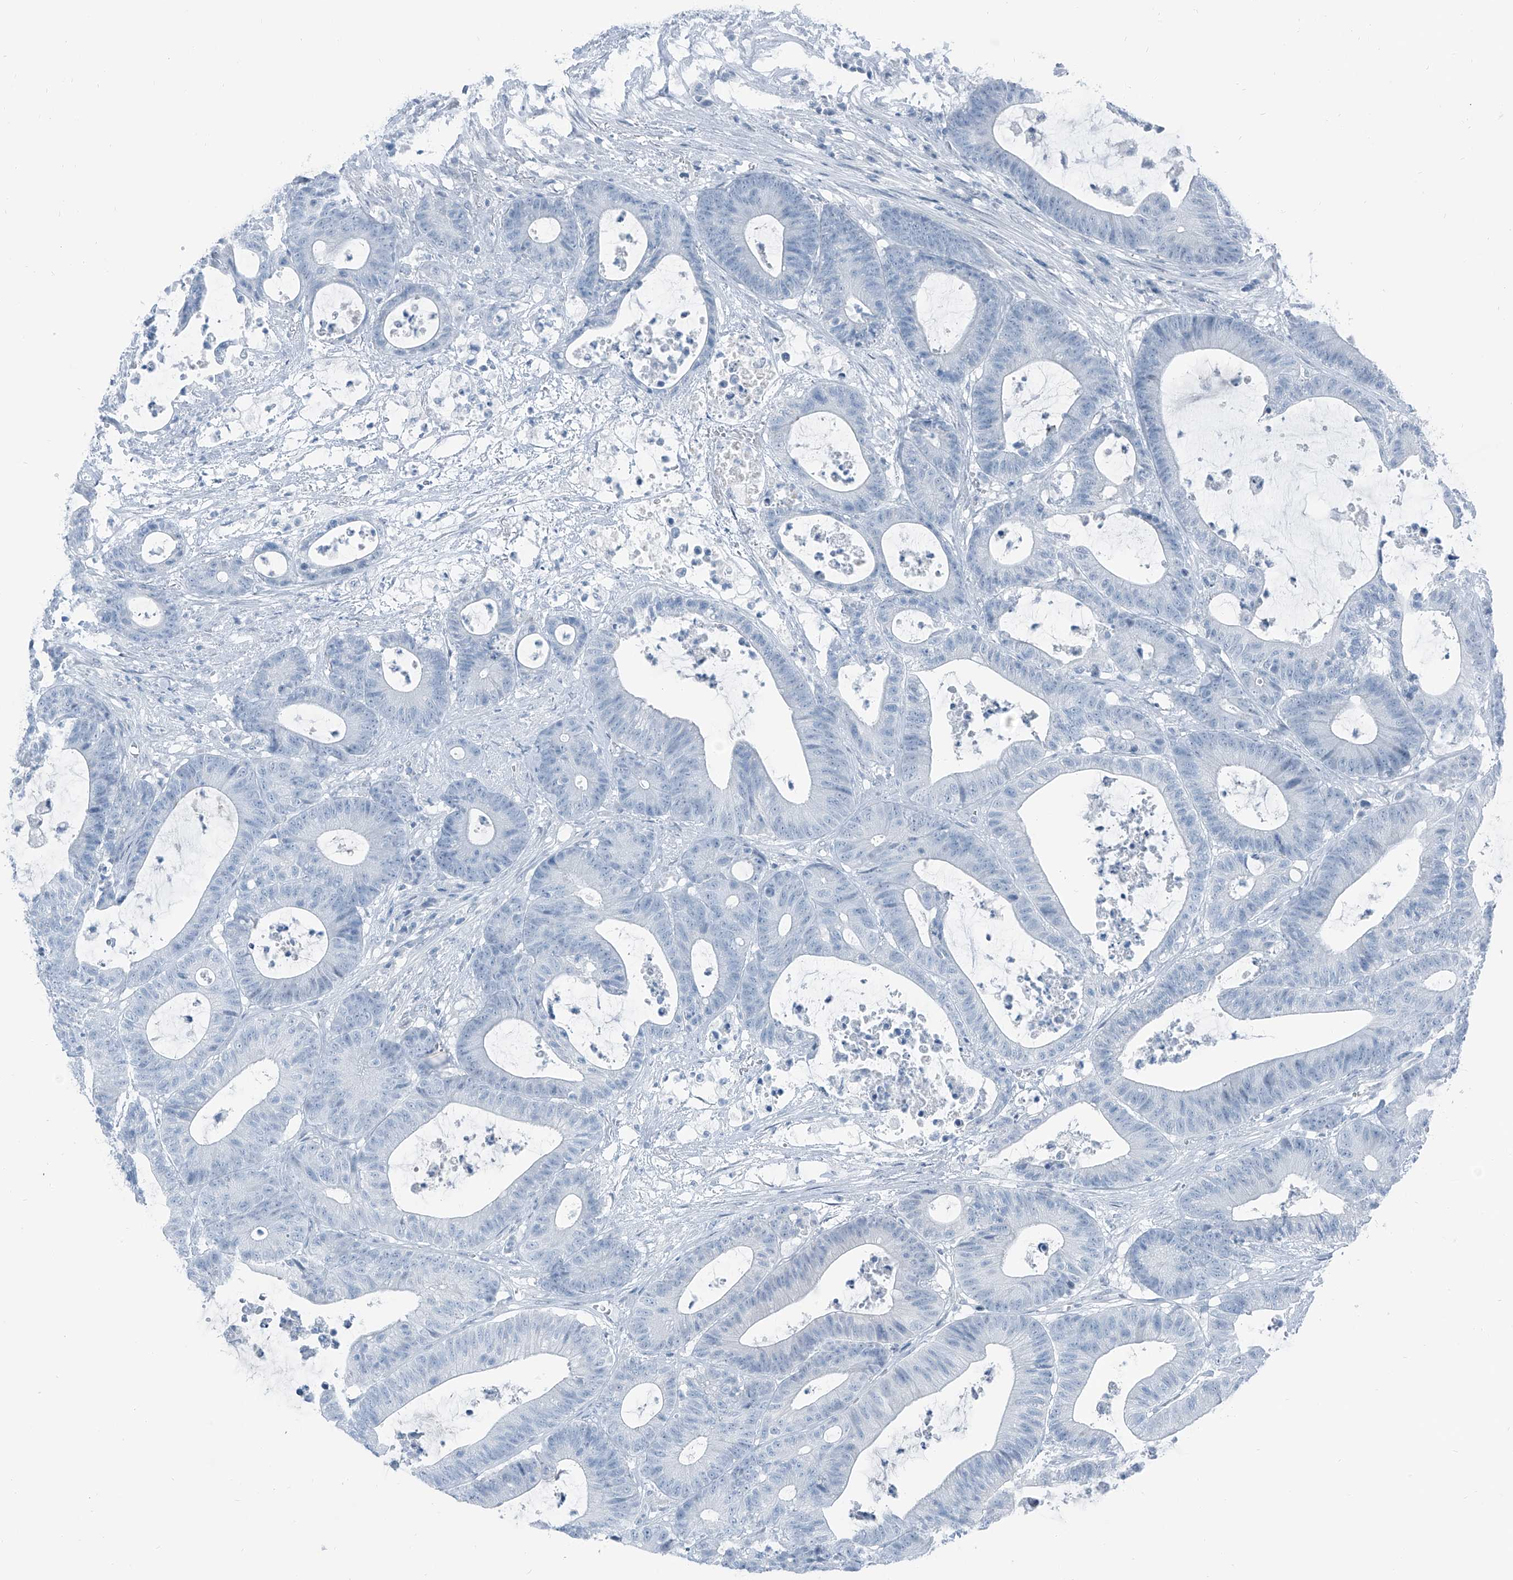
{"staining": {"intensity": "negative", "quantity": "none", "location": "none"}, "tissue": "colorectal cancer", "cell_type": "Tumor cells", "image_type": "cancer", "snomed": [{"axis": "morphology", "description": "Adenocarcinoma, NOS"}, {"axis": "topography", "description": "Colon"}], "caption": "This is an immunohistochemistry (IHC) photomicrograph of colorectal cancer. There is no expression in tumor cells.", "gene": "RGN", "patient": {"sex": "female", "age": 84}}